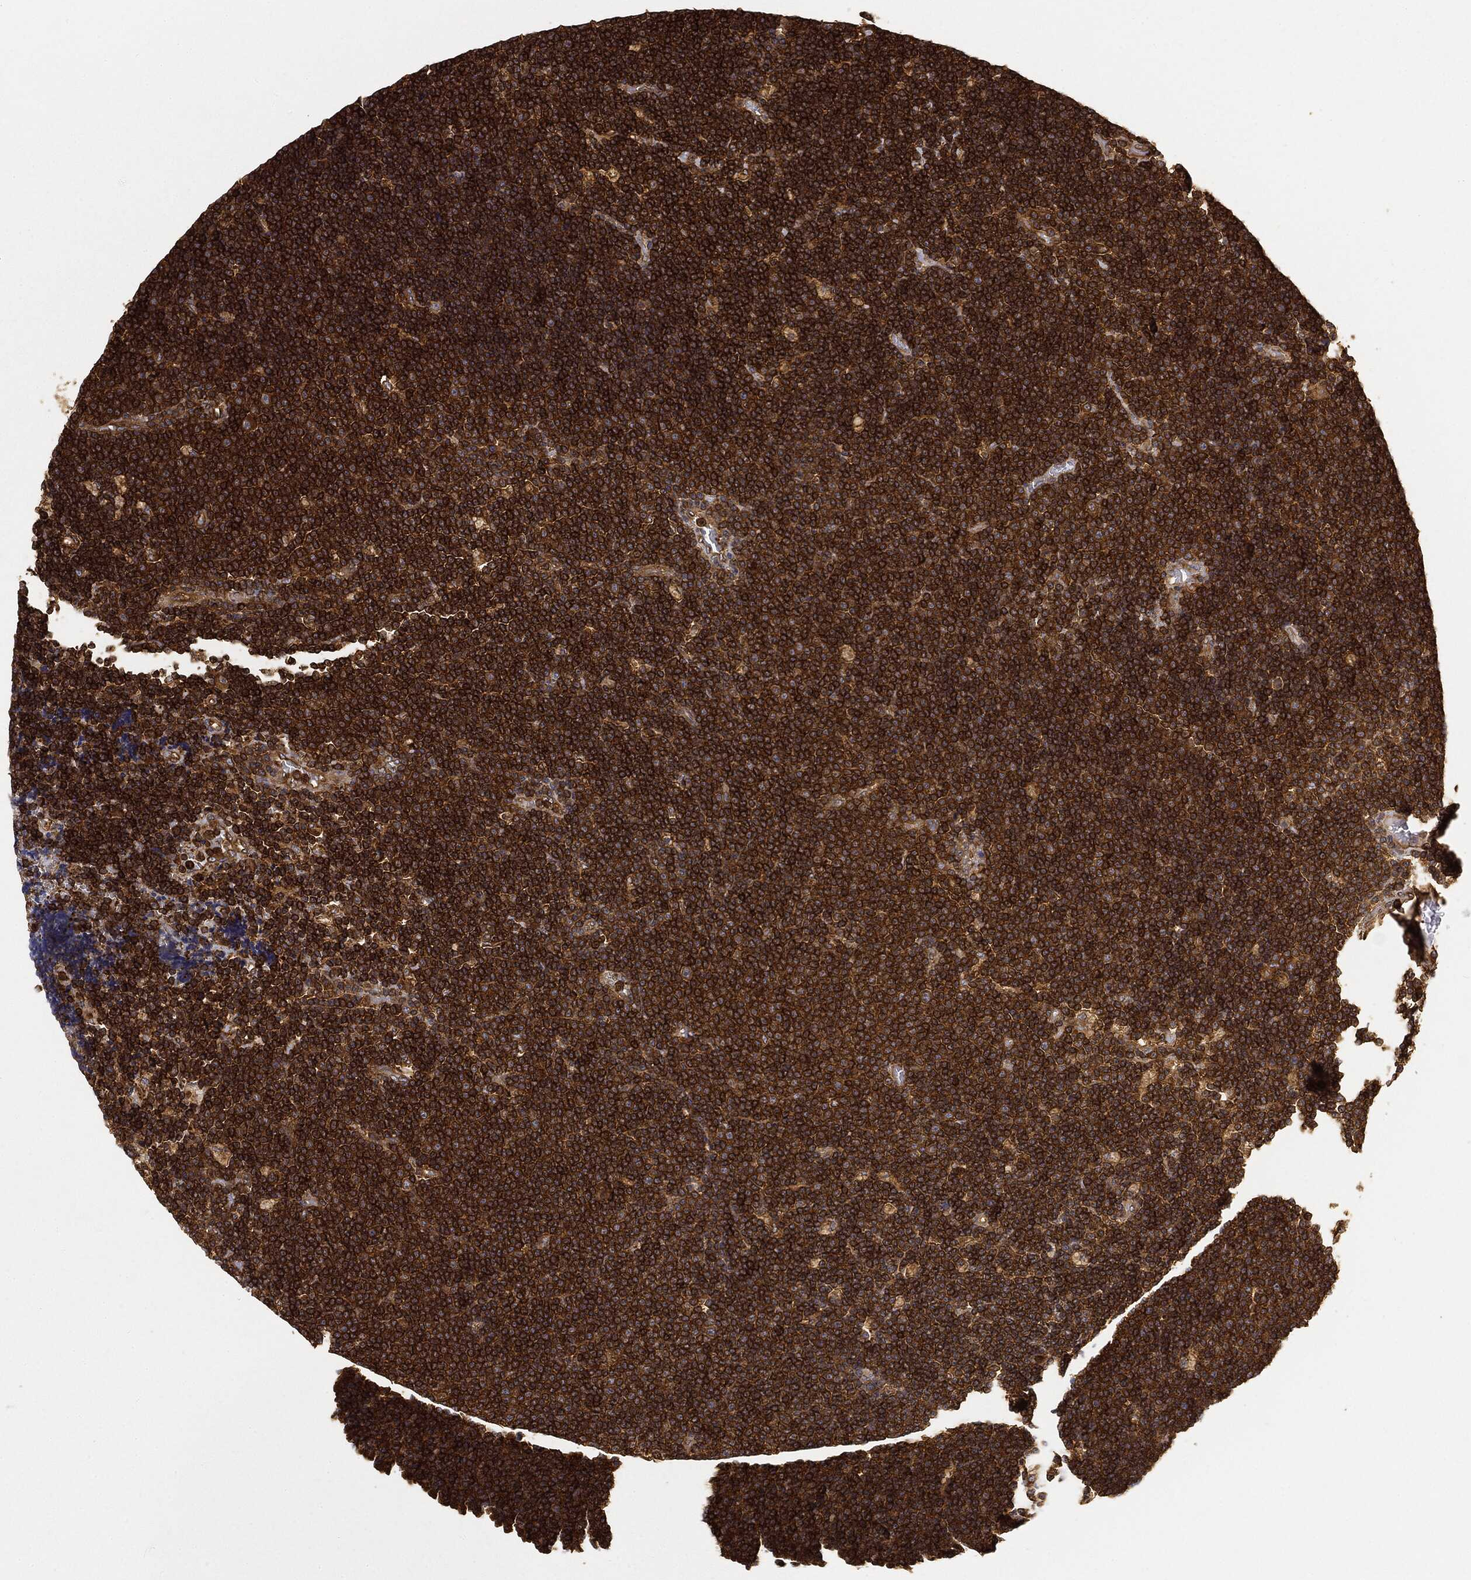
{"staining": {"intensity": "strong", "quantity": ">75%", "location": "cytoplasmic/membranous"}, "tissue": "lymphoma", "cell_type": "Tumor cells", "image_type": "cancer", "snomed": [{"axis": "morphology", "description": "Malignant lymphoma, non-Hodgkin's type, Low grade"}, {"axis": "topography", "description": "Brain"}], "caption": "Immunohistochemistry of human lymphoma exhibits high levels of strong cytoplasmic/membranous staining in approximately >75% of tumor cells.", "gene": "WDR1", "patient": {"sex": "female", "age": 66}}